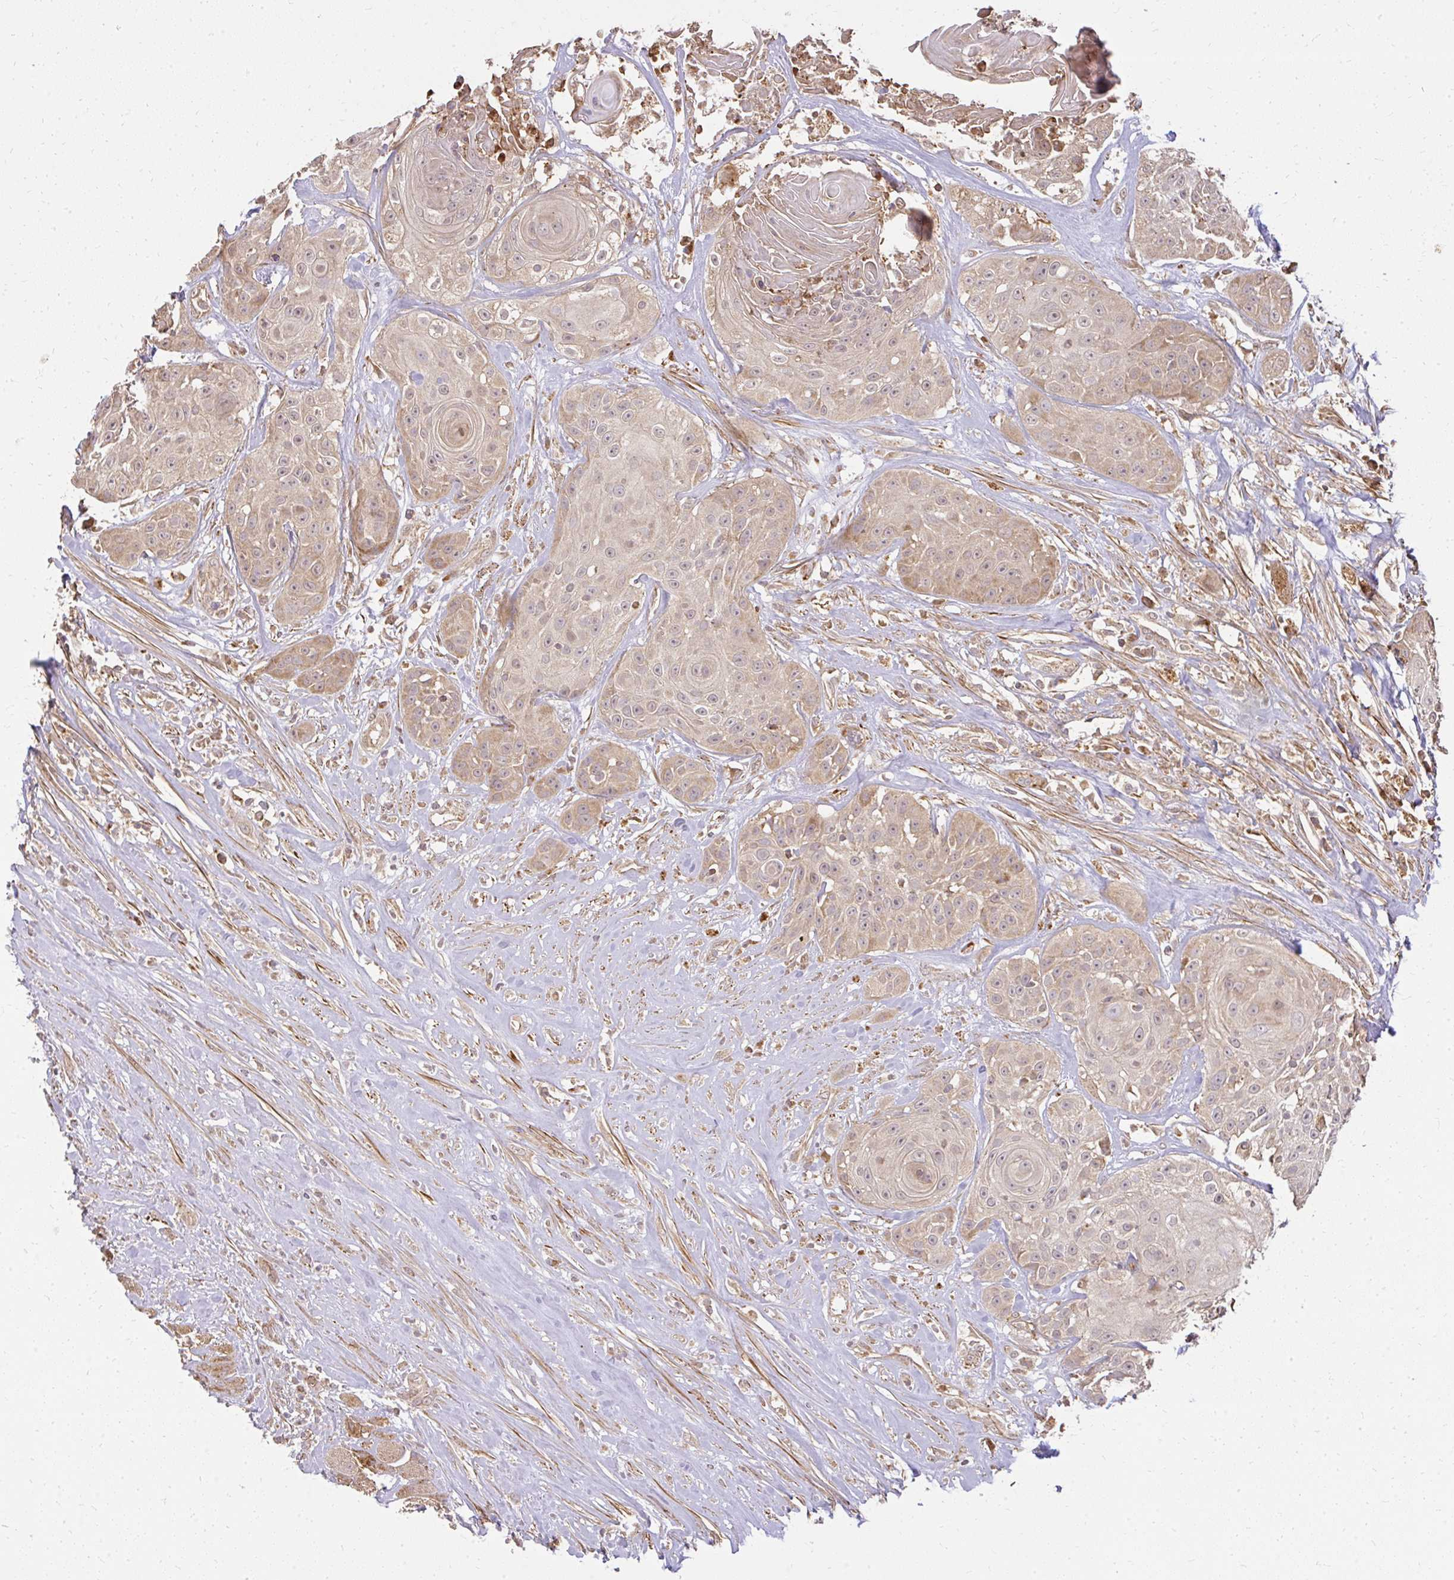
{"staining": {"intensity": "weak", "quantity": ">75%", "location": "cytoplasmic/membranous"}, "tissue": "head and neck cancer", "cell_type": "Tumor cells", "image_type": "cancer", "snomed": [{"axis": "morphology", "description": "Squamous cell carcinoma, NOS"}, {"axis": "topography", "description": "Head-Neck"}], "caption": "This is an image of IHC staining of squamous cell carcinoma (head and neck), which shows weak expression in the cytoplasmic/membranous of tumor cells.", "gene": "GNS", "patient": {"sex": "male", "age": 83}}